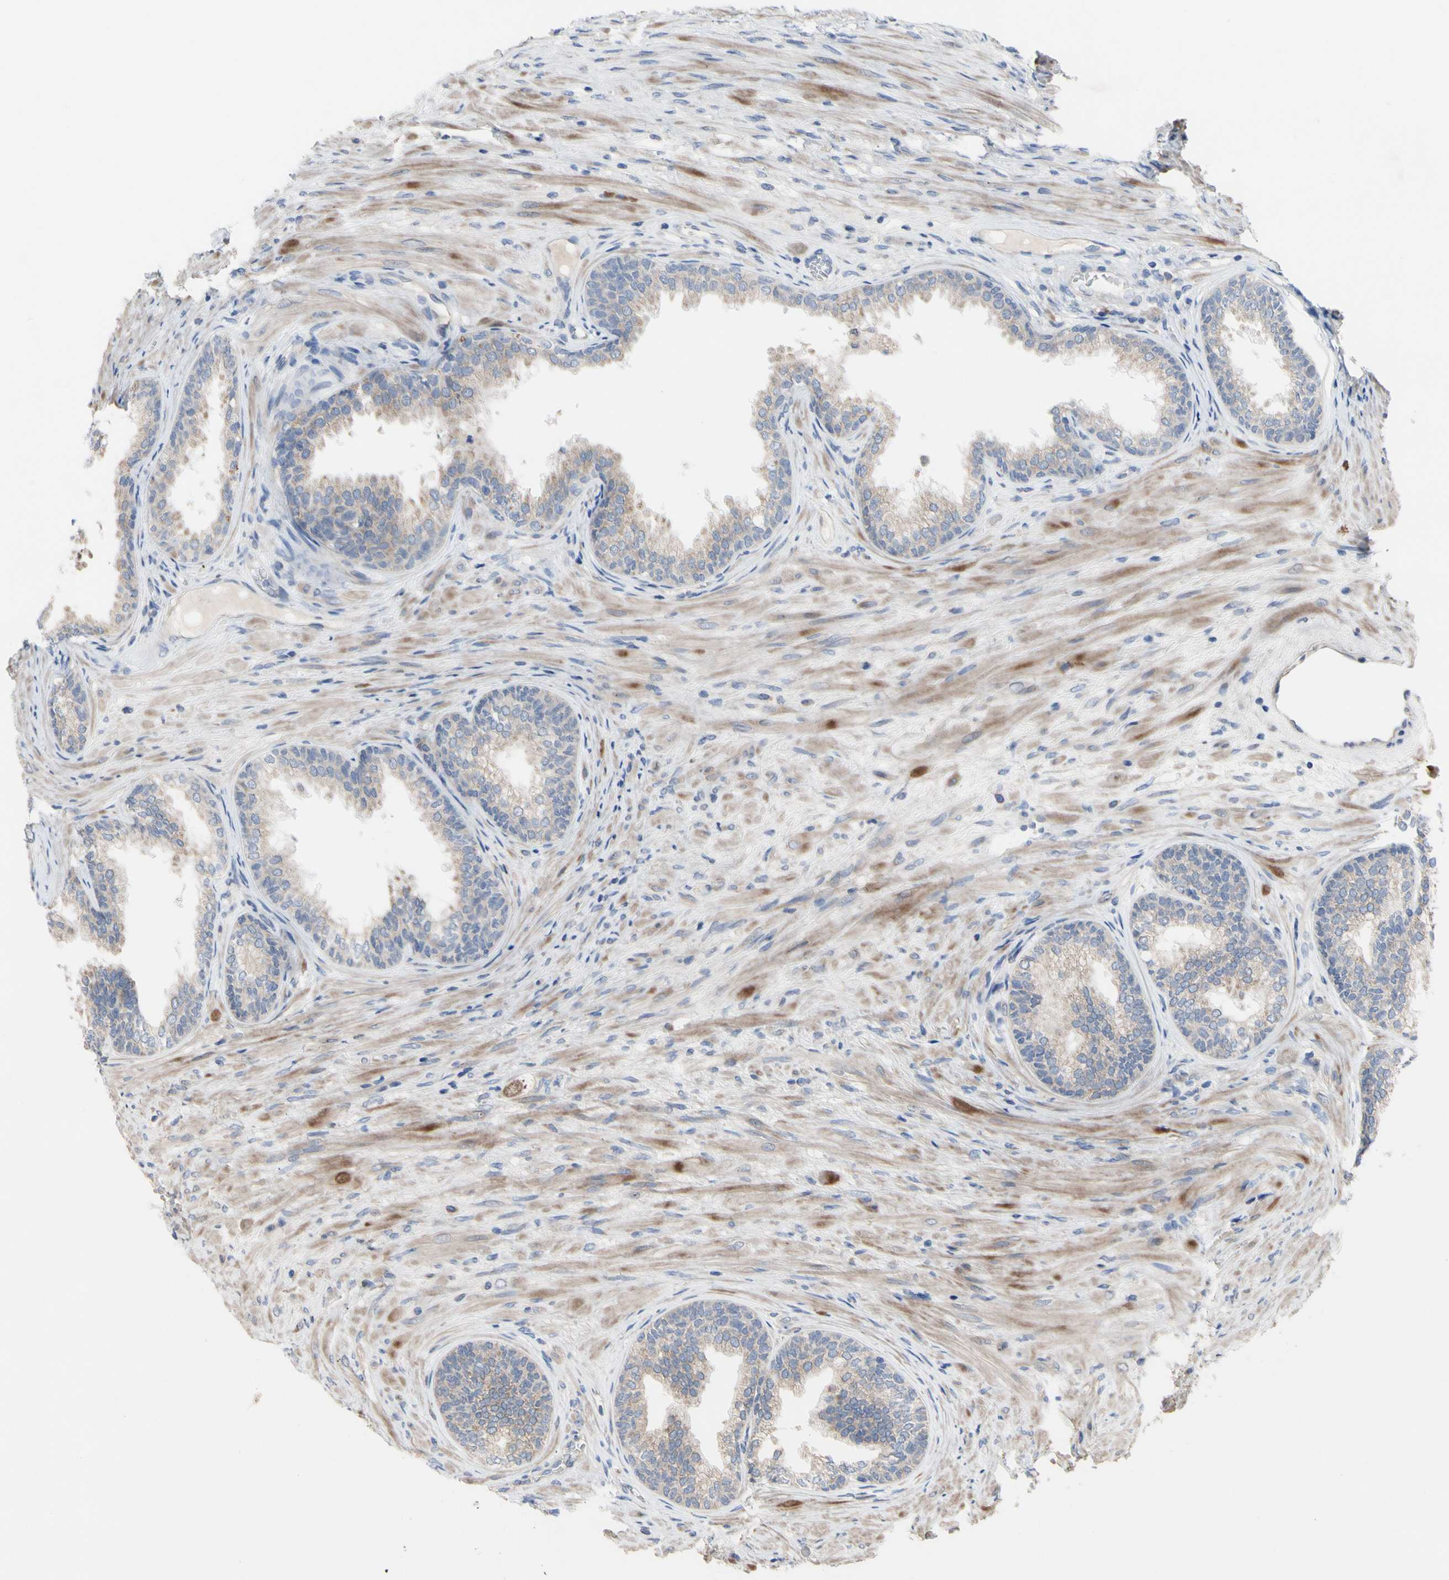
{"staining": {"intensity": "moderate", "quantity": ">75%", "location": "cytoplasmic/membranous"}, "tissue": "prostate", "cell_type": "Glandular cells", "image_type": "normal", "snomed": [{"axis": "morphology", "description": "Normal tissue, NOS"}, {"axis": "topography", "description": "Prostate"}], "caption": "Prostate was stained to show a protein in brown. There is medium levels of moderate cytoplasmic/membranous staining in about >75% of glandular cells. (DAB (3,3'-diaminobenzidine) IHC, brown staining for protein, blue staining for nuclei).", "gene": "TTC14", "patient": {"sex": "male", "age": 76}}